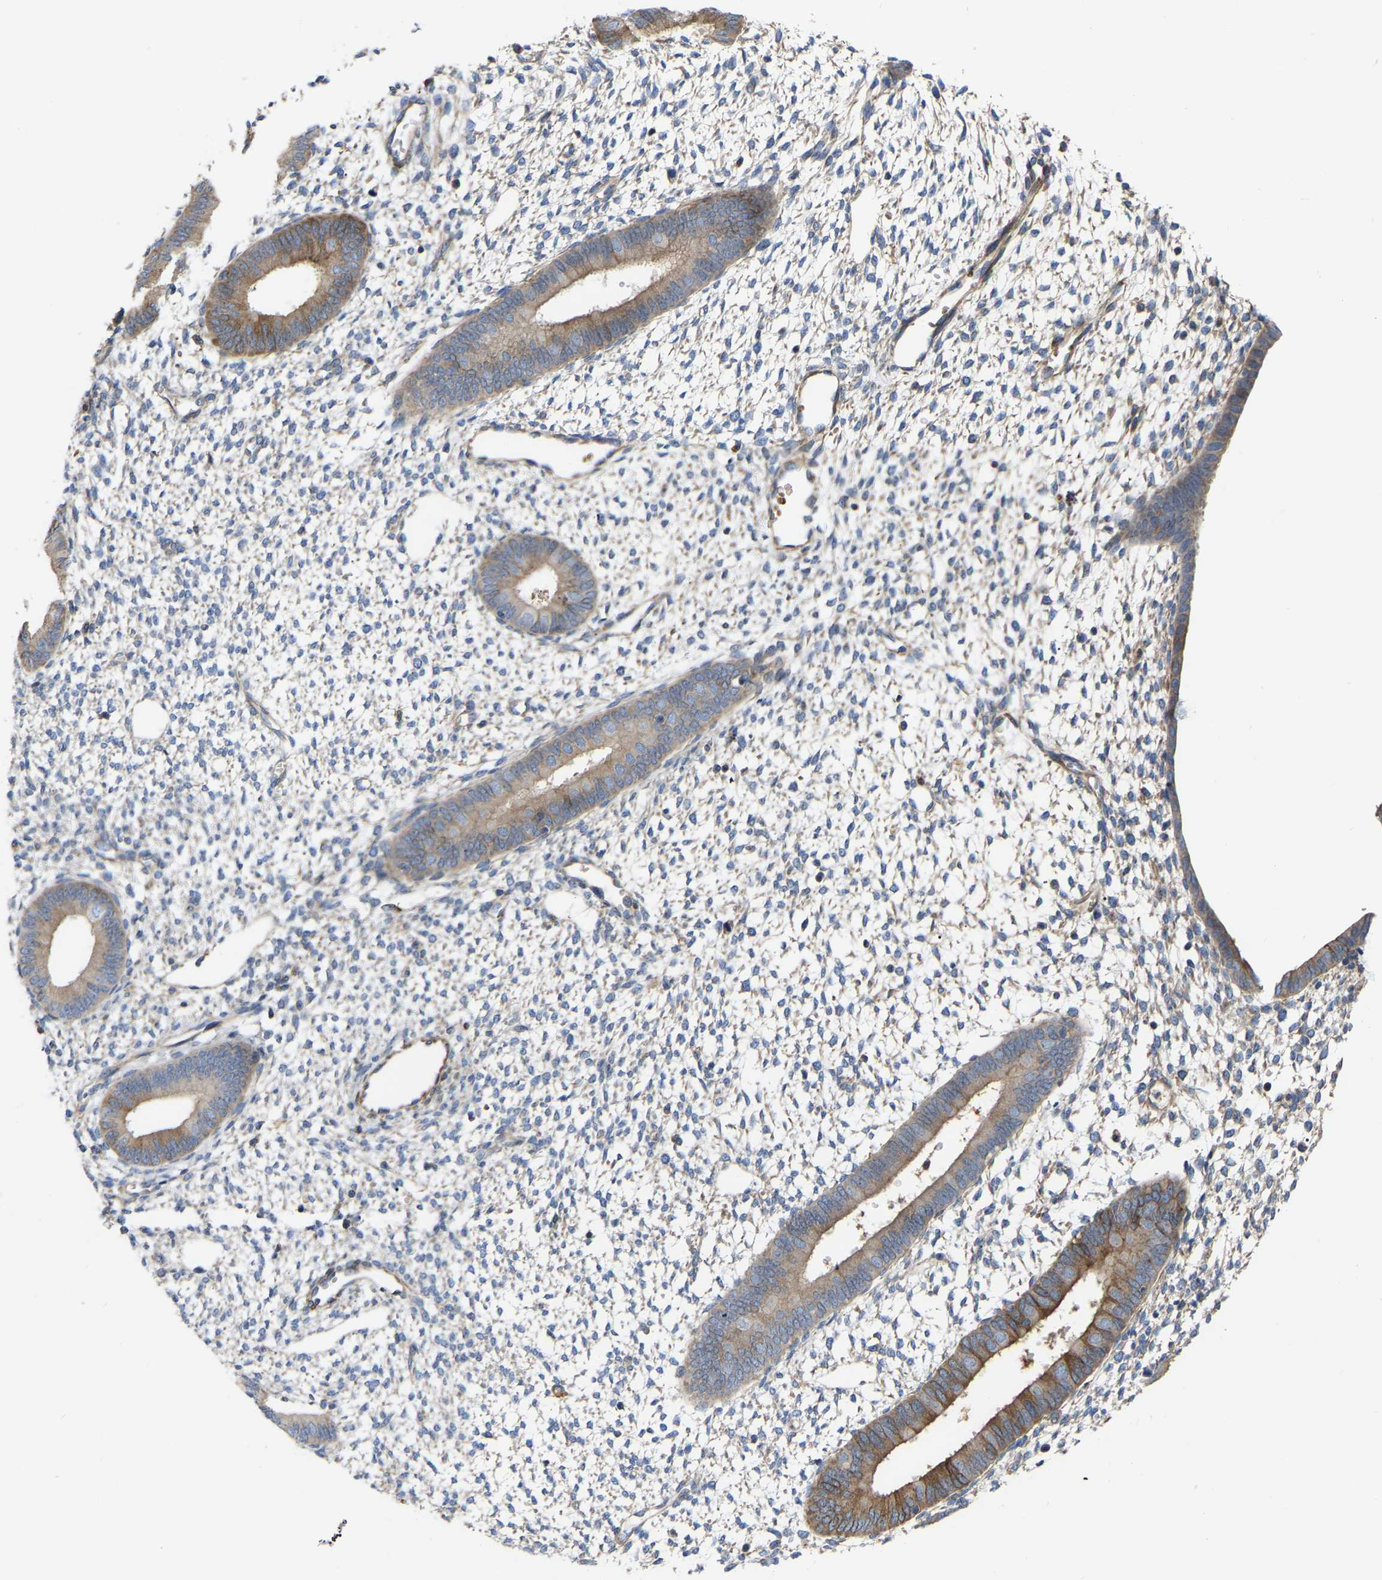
{"staining": {"intensity": "moderate", "quantity": "<25%", "location": "cytoplasmic/membranous"}, "tissue": "endometrium", "cell_type": "Cells in endometrial stroma", "image_type": "normal", "snomed": [{"axis": "morphology", "description": "Normal tissue, NOS"}, {"axis": "topography", "description": "Endometrium"}], "caption": "A micrograph showing moderate cytoplasmic/membranous positivity in approximately <25% of cells in endometrial stroma in normal endometrium, as visualized by brown immunohistochemical staining.", "gene": "TOR1B", "patient": {"sex": "female", "age": 46}}